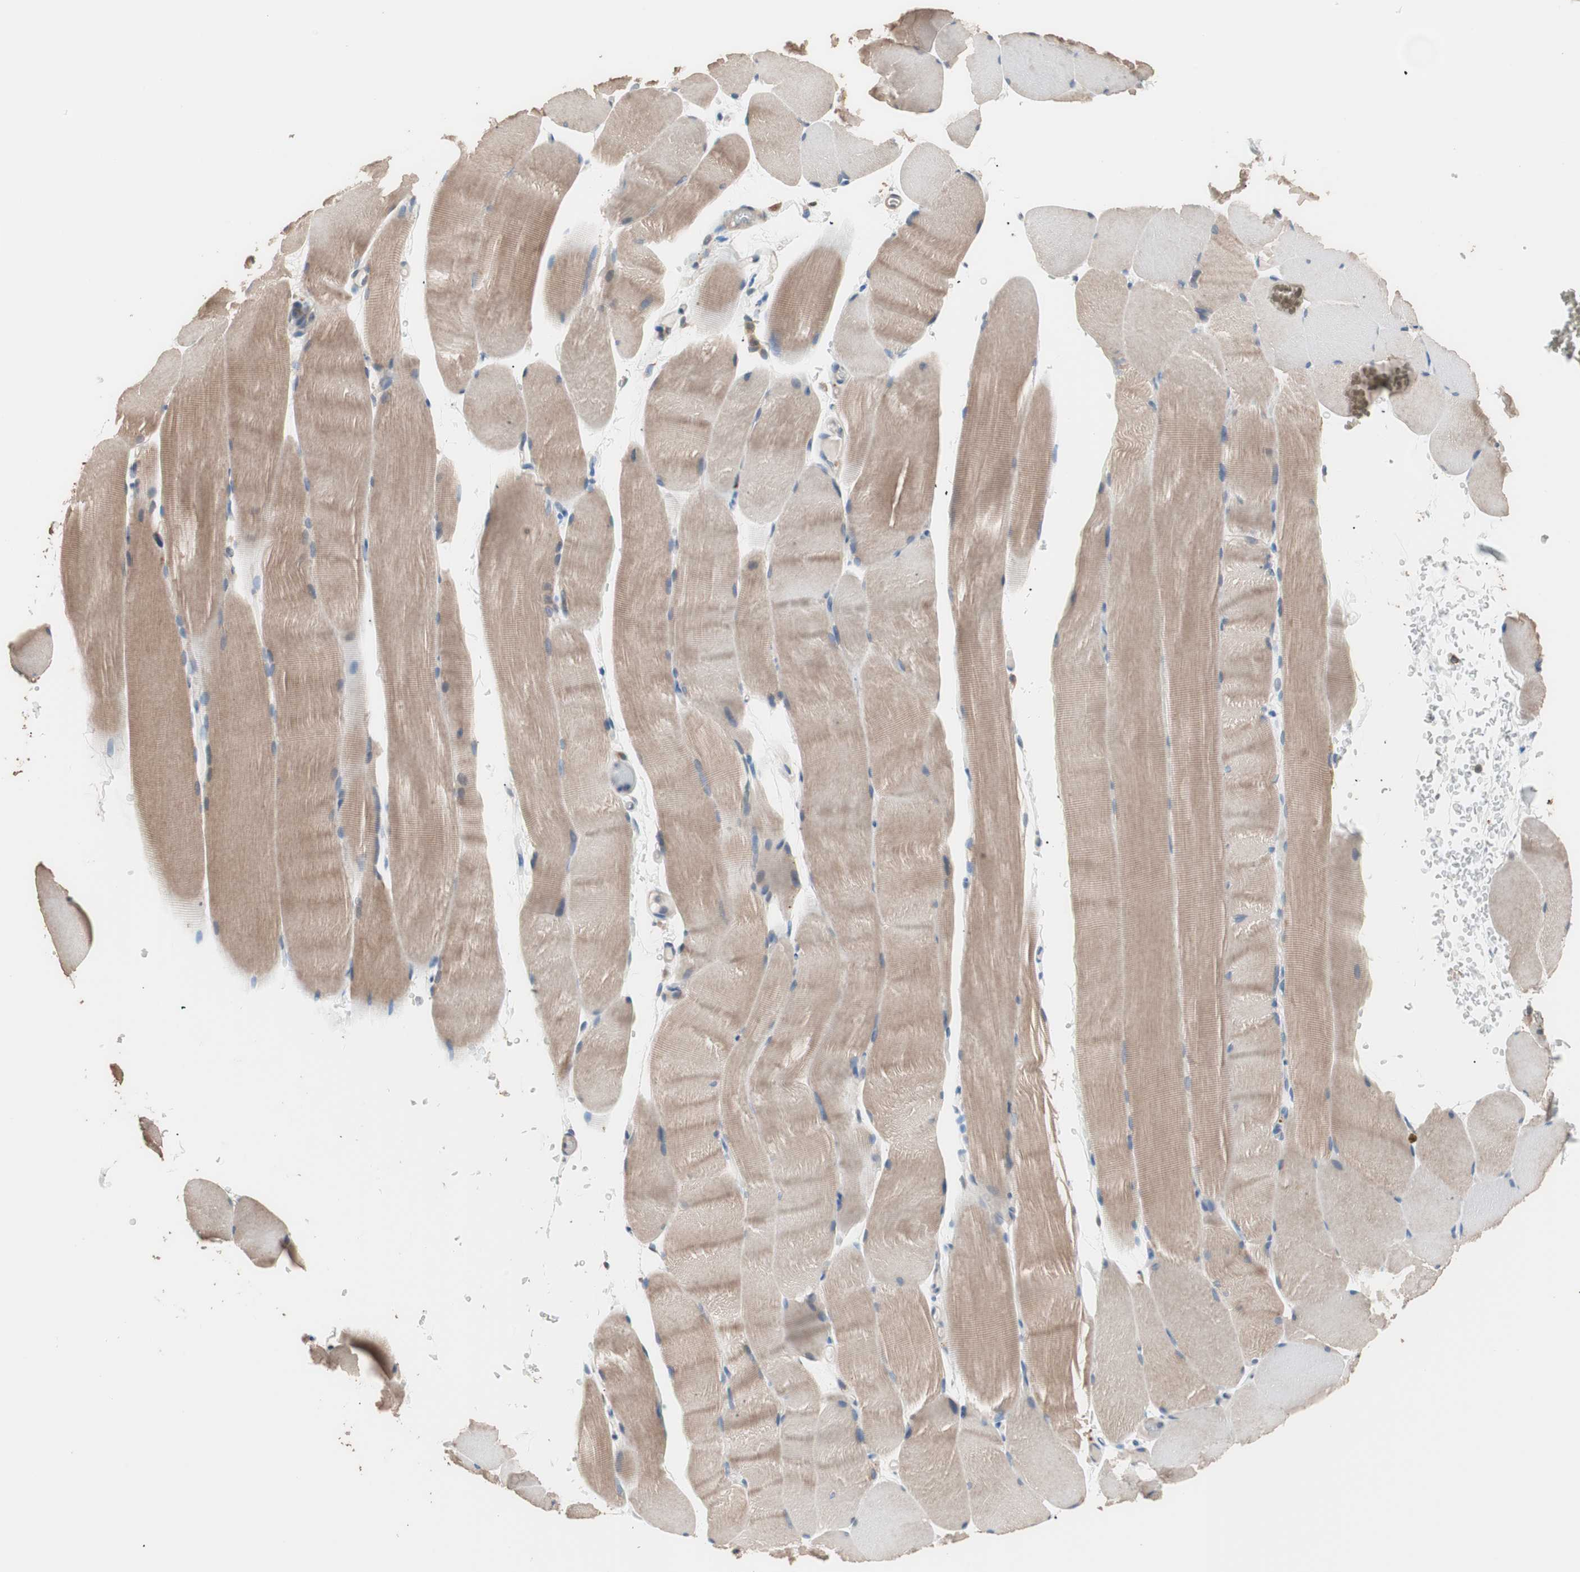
{"staining": {"intensity": "moderate", "quantity": ">75%", "location": "cytoplasmic/membranous"}, "tissue": "skeletal muscle", "cell_type": "Myocytes", "image_type": "normal", "snomed": [{"axis": "morphology", "description": "Normal tissue, NOS"}, {"axis": "topography", "description": "Skeletal muscle"}, {"axis": "topography", "description": "Parathyroid gland"}], "caption": "DAB (3,3'-diaminobenzidine) immunohistochemical staining of benign human skeletal muscle displays moderate cytoplasmic/membranous protein positivity in about >75% of myocytes.", "gene": "CCT3", "patient": {"sex": "female", "age": 37}}